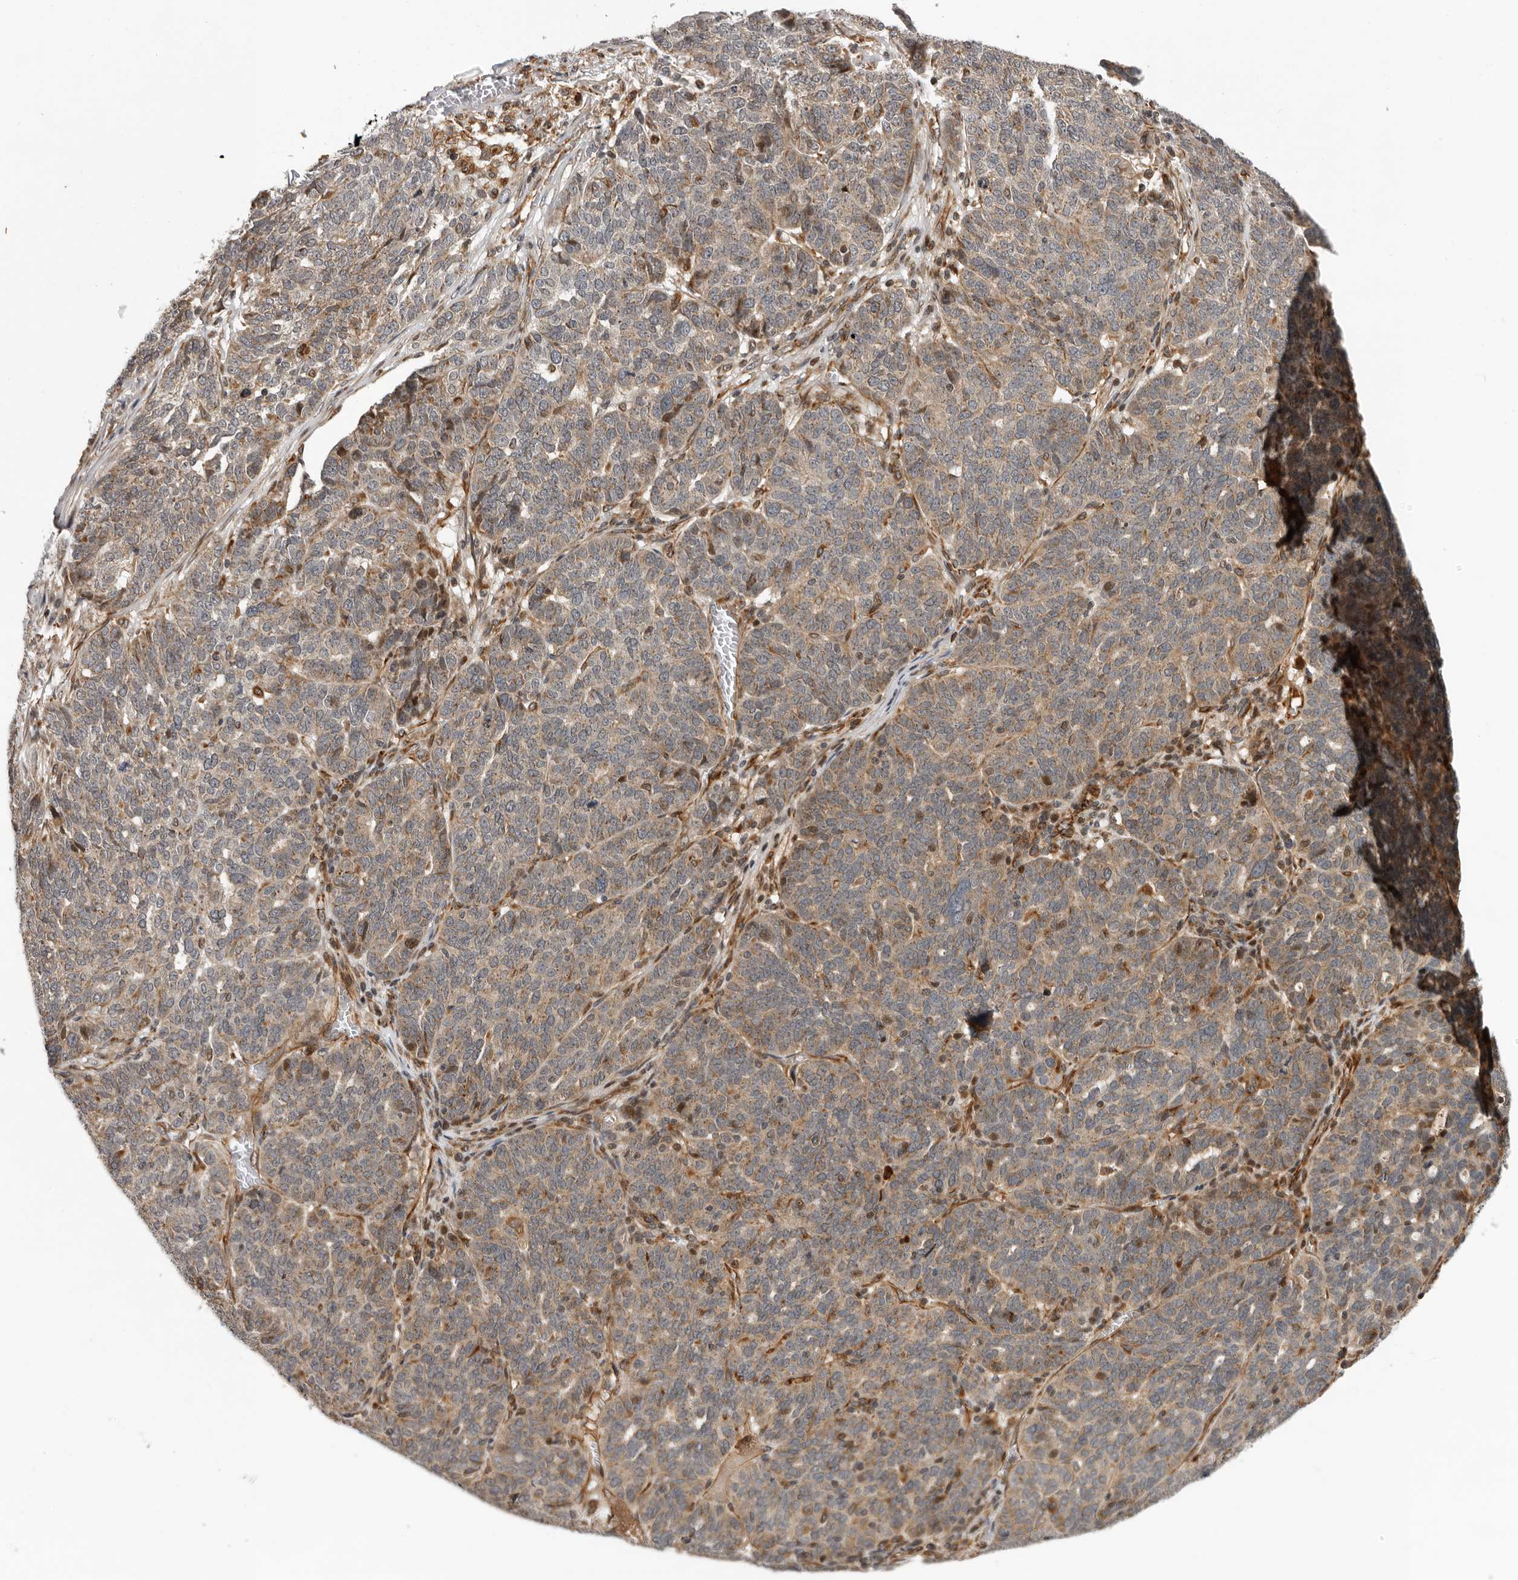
{"staining": {"intensity": "weak", "quantity": ">75%", "location": "cytoplasmic/membranous"}, "tissue": "ovarian cancer", "cell_type": "Tumor cells", "image_type": "cancer", "snomed": [{"axis": "morphology", "description": "Cystadenocarcinoma, serous, NOS"}, {"axis": "topography", "description": "Ovary"}], "caption": "A high-resolution micrograph shows IHC staining of ovarian cancer (serous cystadenocarcinoma), which demonstrates weak cytoplasmic/membranous staining in about >75% of tumor cells.", "gene": "RNF157", "patient": {"sex": "female", "age": 59}}